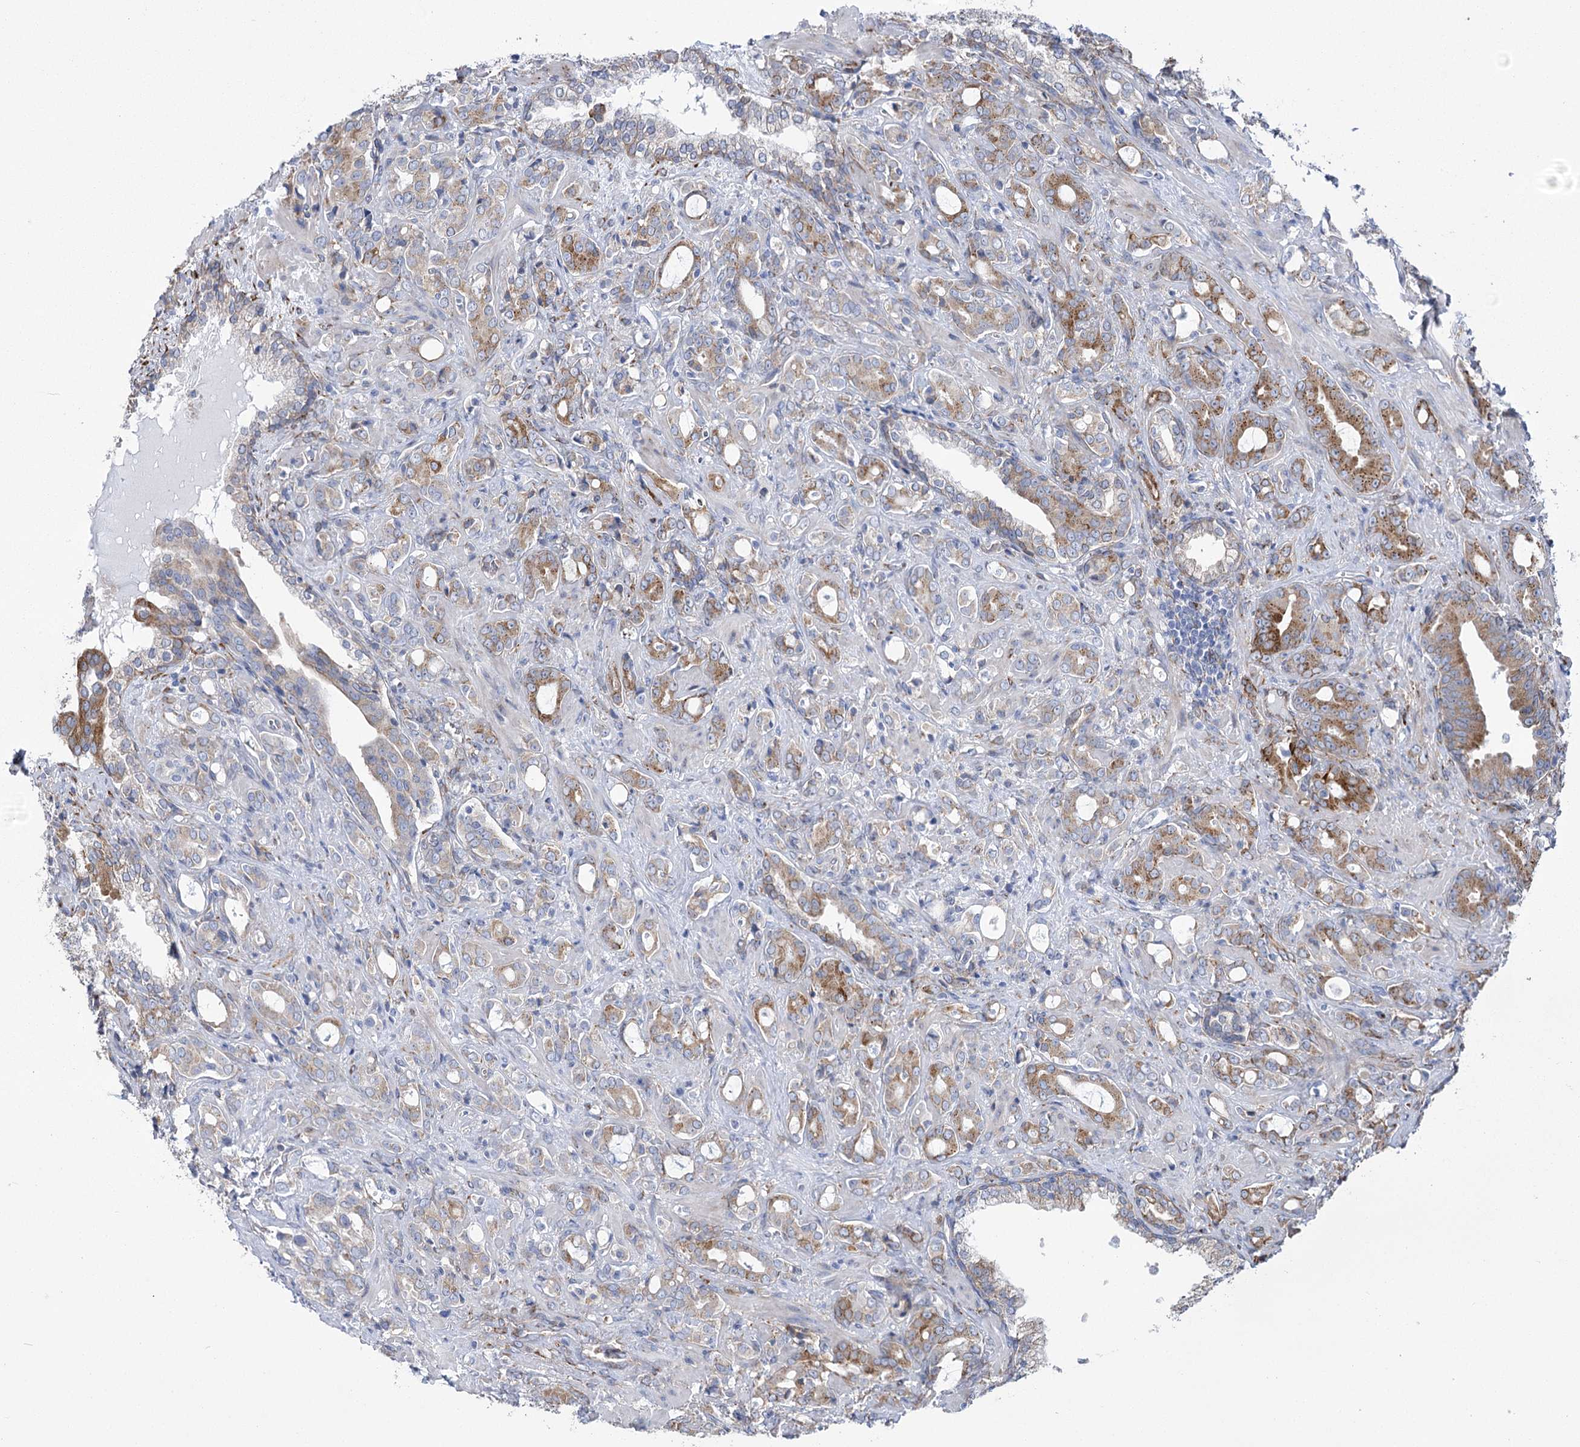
{"staining": {"intensity": "moderate", "quantity": "25%-75%", "location": "cytoplasmic/membranous"}, "tissue": "prostate cancer", "cell_type": "Tumor cells", "image_type": "cancer", "snomed": [{"axis": "morphology", "description": "Adenocarcinoma, High grade"}, {"axis": "topography", "description": "Prostate"}], "caption": "Tumor cells show medium levels of moderate cytoplasmic/membranous positivity in approximately 25%-75% of cells in human high-grade adenocarcinoma (prostate).", "gene": "YTHDC2", "patient": {"sex": "male", "age": 72}}